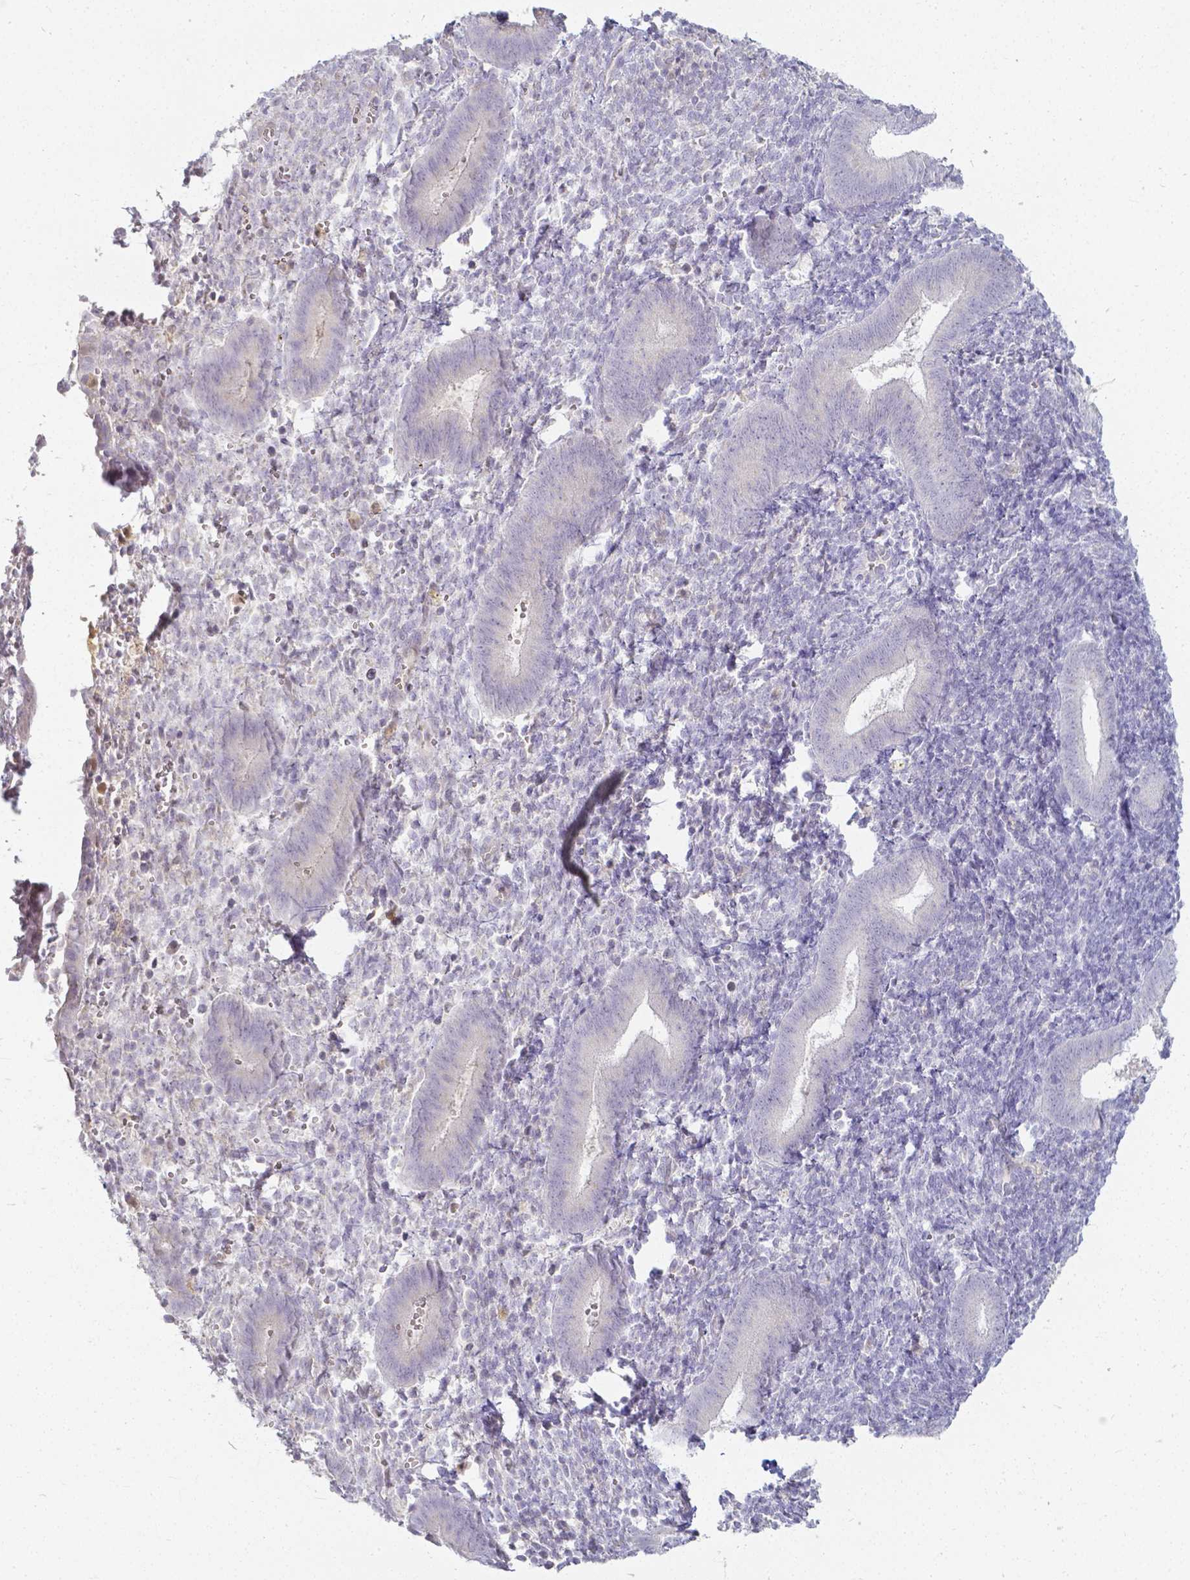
{"staining": {"intensity": "negative", "quantity": "none", "location": "none"}, "tissue": "endometrium", "cell_type": "Cells in endometrial stroma", "image_type": "normal", "snomed": [{"axis": "morphology", "description": "Normal tissue, NOS"}, {"axis": "topography", "description": "Endometrium"}], "caption": "Endometrium stained for a protein using immunohistochemistry (IHC) demonstrates no expression cells in endometrial stroma.", "gene": "KCNH1", "patient": {"sex": "female", "age": 25}}